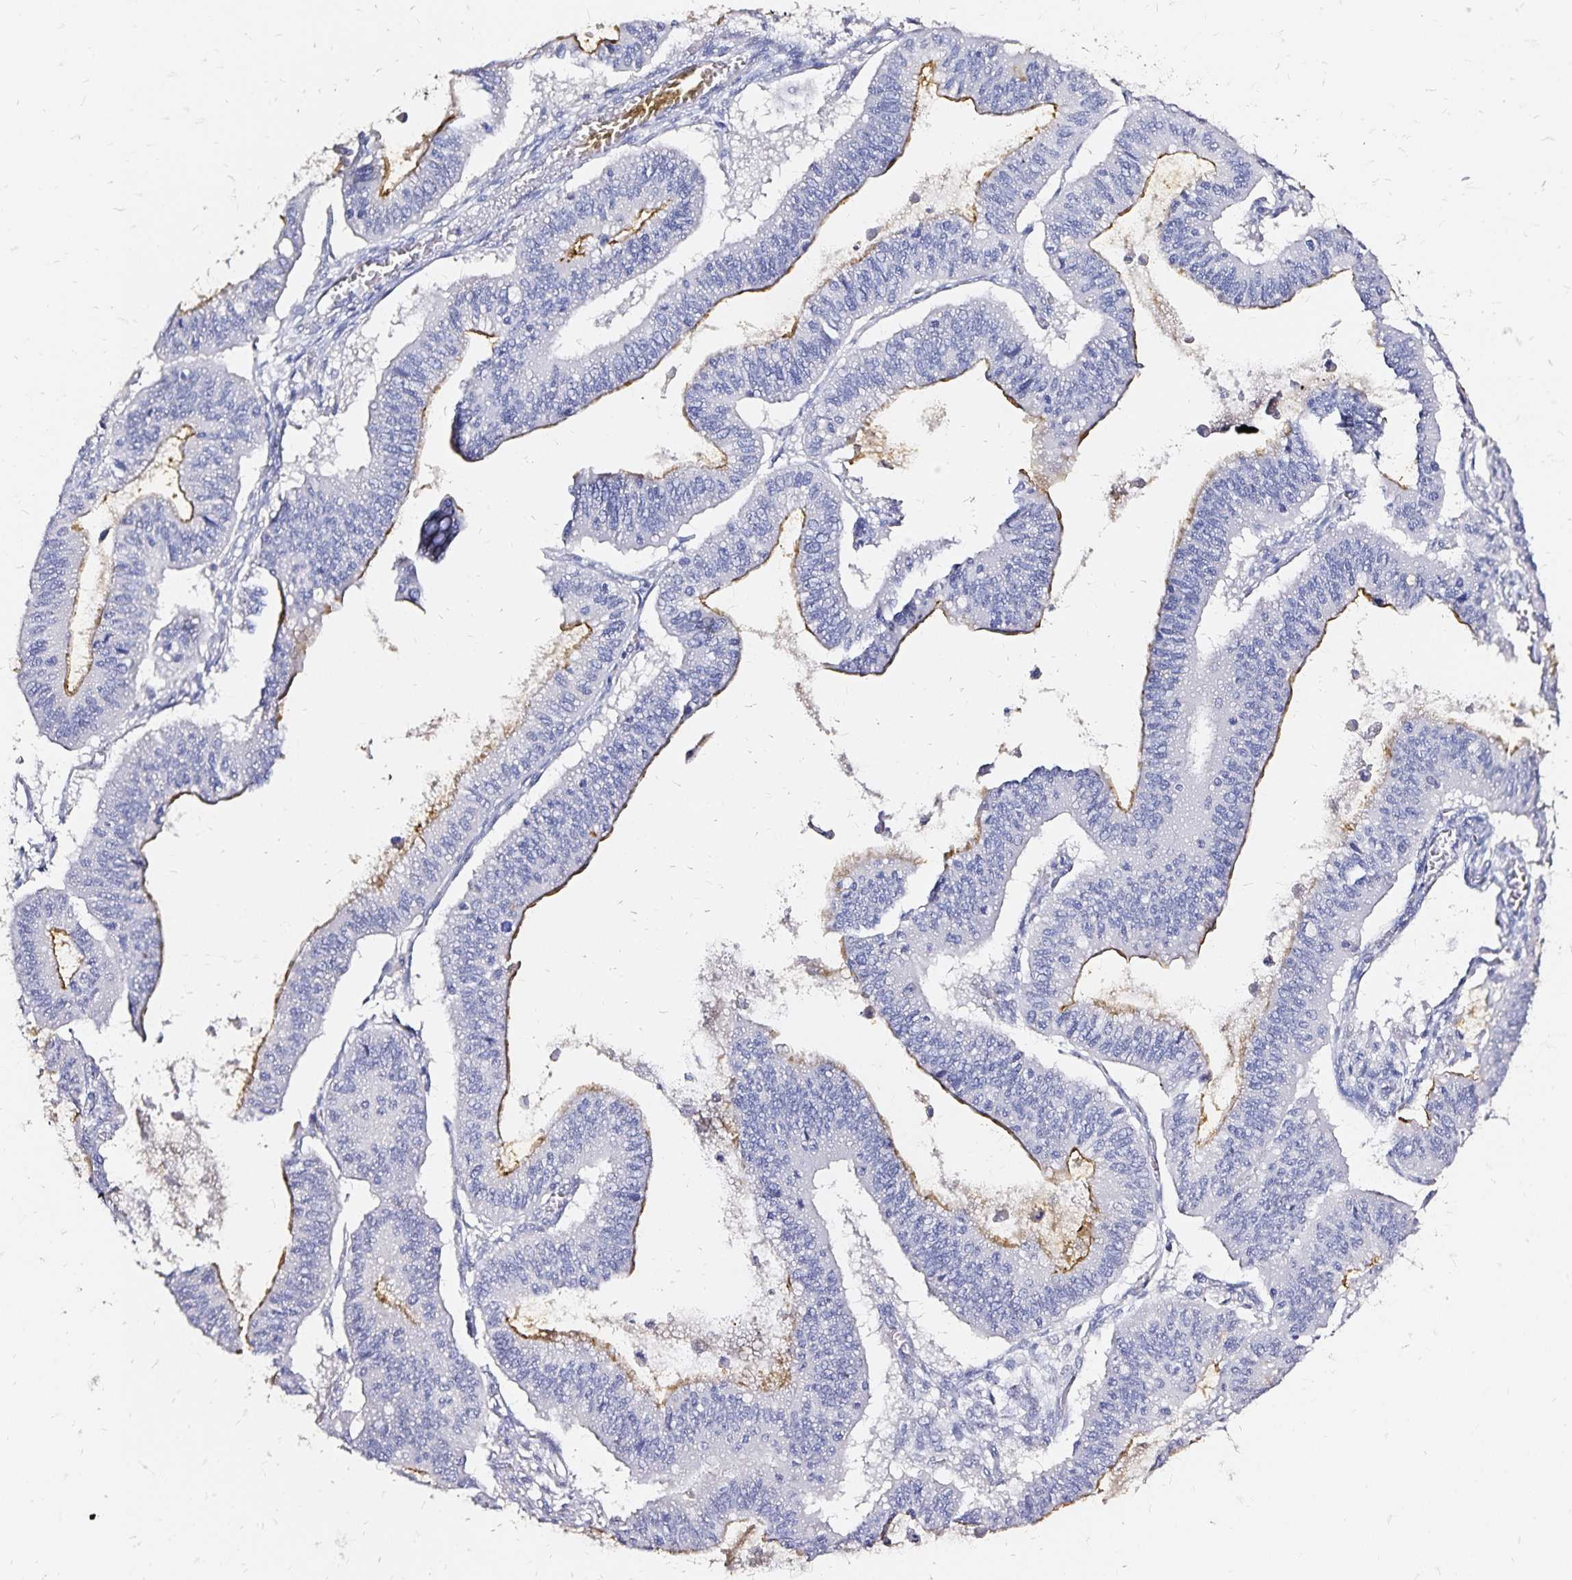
{"staining": {"intensity": "weak", "quantity": "<25%", "location": "cytoplasmic/membranous"}, "tissue": "ovarian cancer", "cell_type": "Tumor cells", "image_type": "cancer", "snomed": [{"axis": "morphology", "description": "Cystadenocarcinoma, mucinous, NOS"}, {"axis": "topography", "description": "Ovary"}], "caption": "A photomicrograph of human ovarian mucinous cystadenocarcinoma is negative for staining in tumor cells.", "gene": "SLC5A1", "patient": {"sex": "female", "age": 72}}